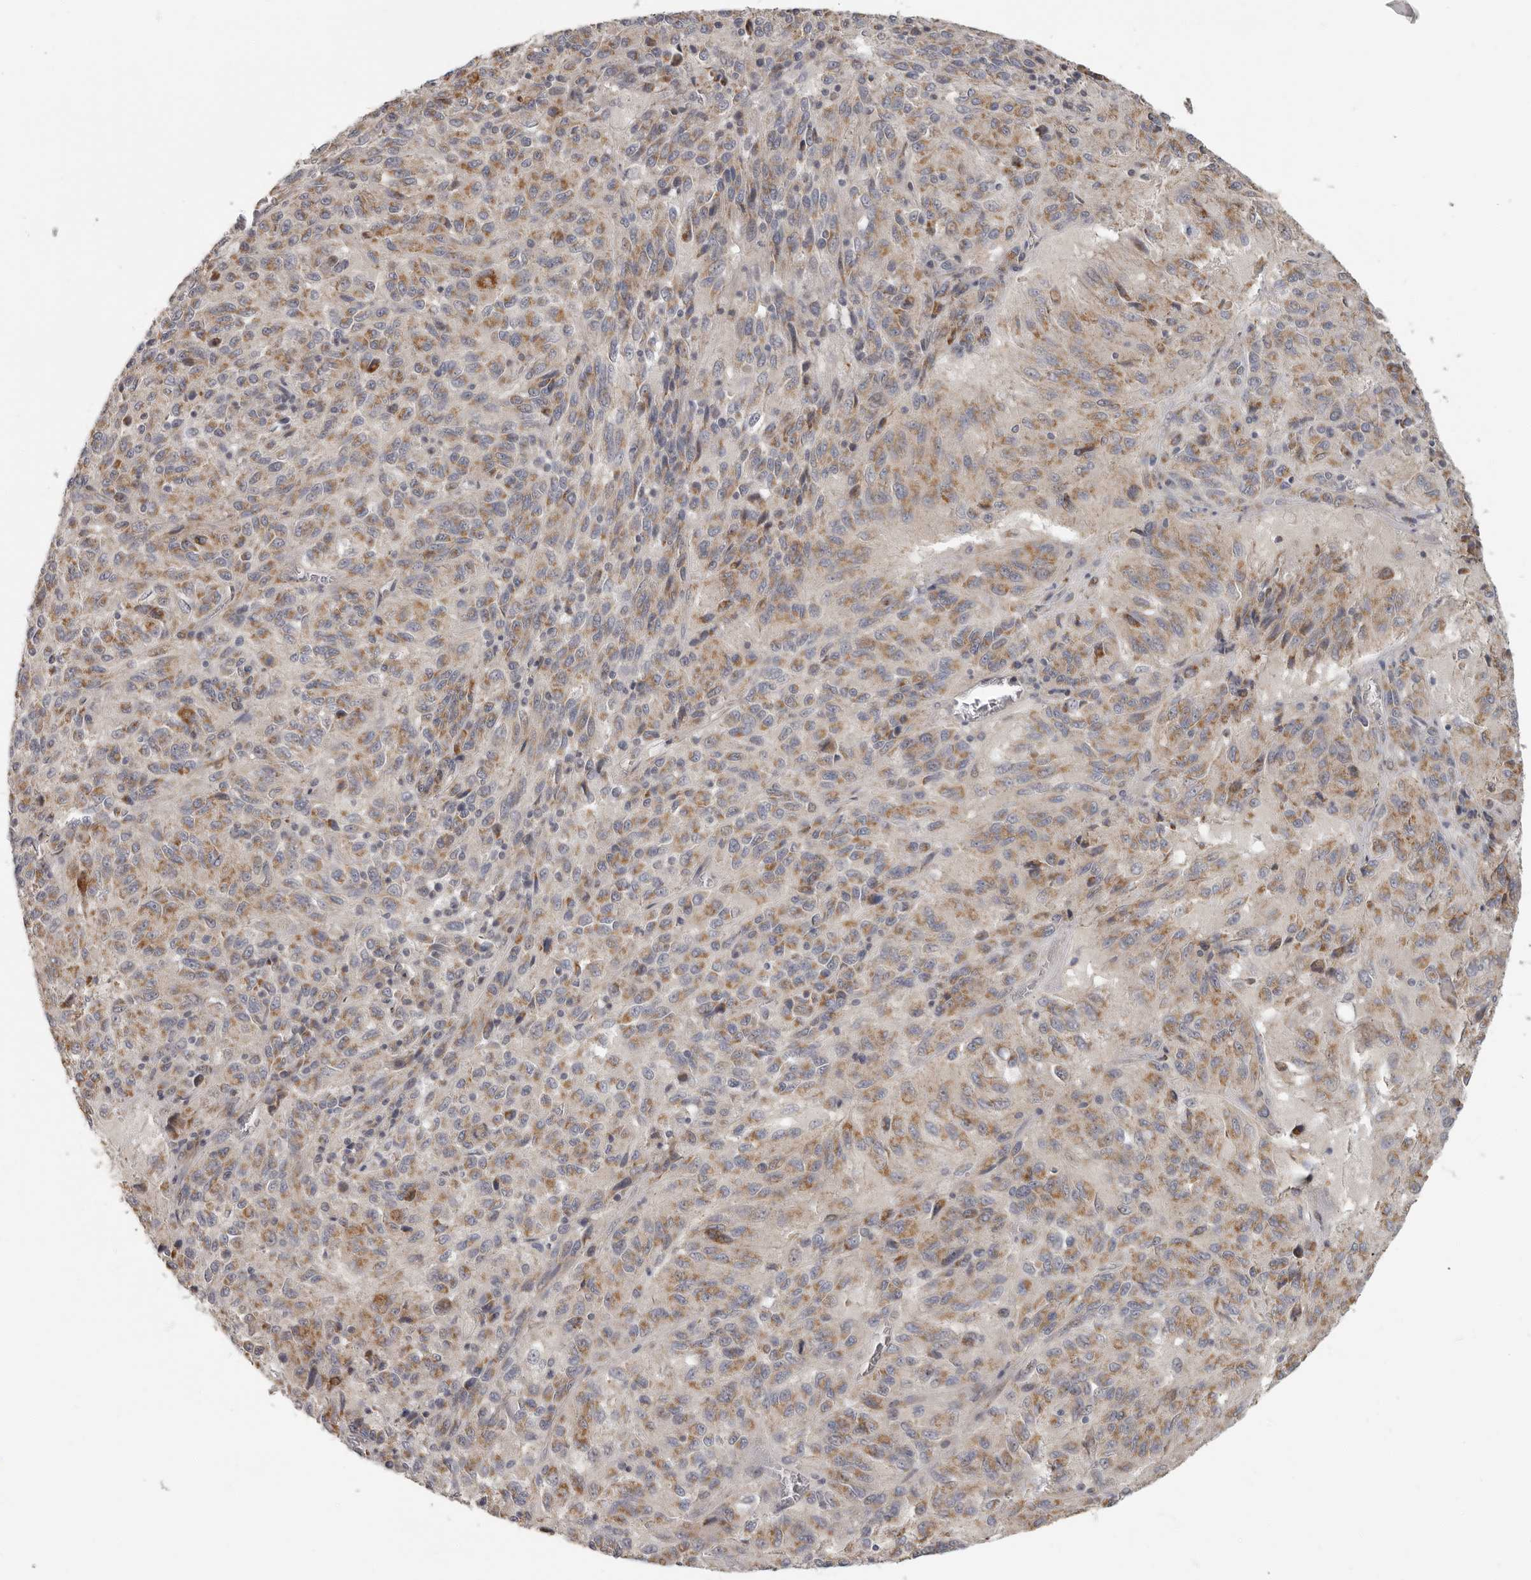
{"staining": {"intensity": "moderate", "quantity": ">75%", "location": "cytoplasmic/membranous"}, "tissue": "melanoma", "cell_type": "Tumor cells", "image_type": "cancer", "snomed": [{"axis": "morphology", "description": "Malignant melanoma, Metastatic site"}, {"axis": "topography", "description": "Lung"}], "caption": "Moderate cytoplasmic/membranous expression for a protein is appreciated in about >75% of tumor cells of malignant melanoma (metastatic site) using immunohistochemistry.", "gene": "UNK", "patient": {"sex": "male", "age": 64}}